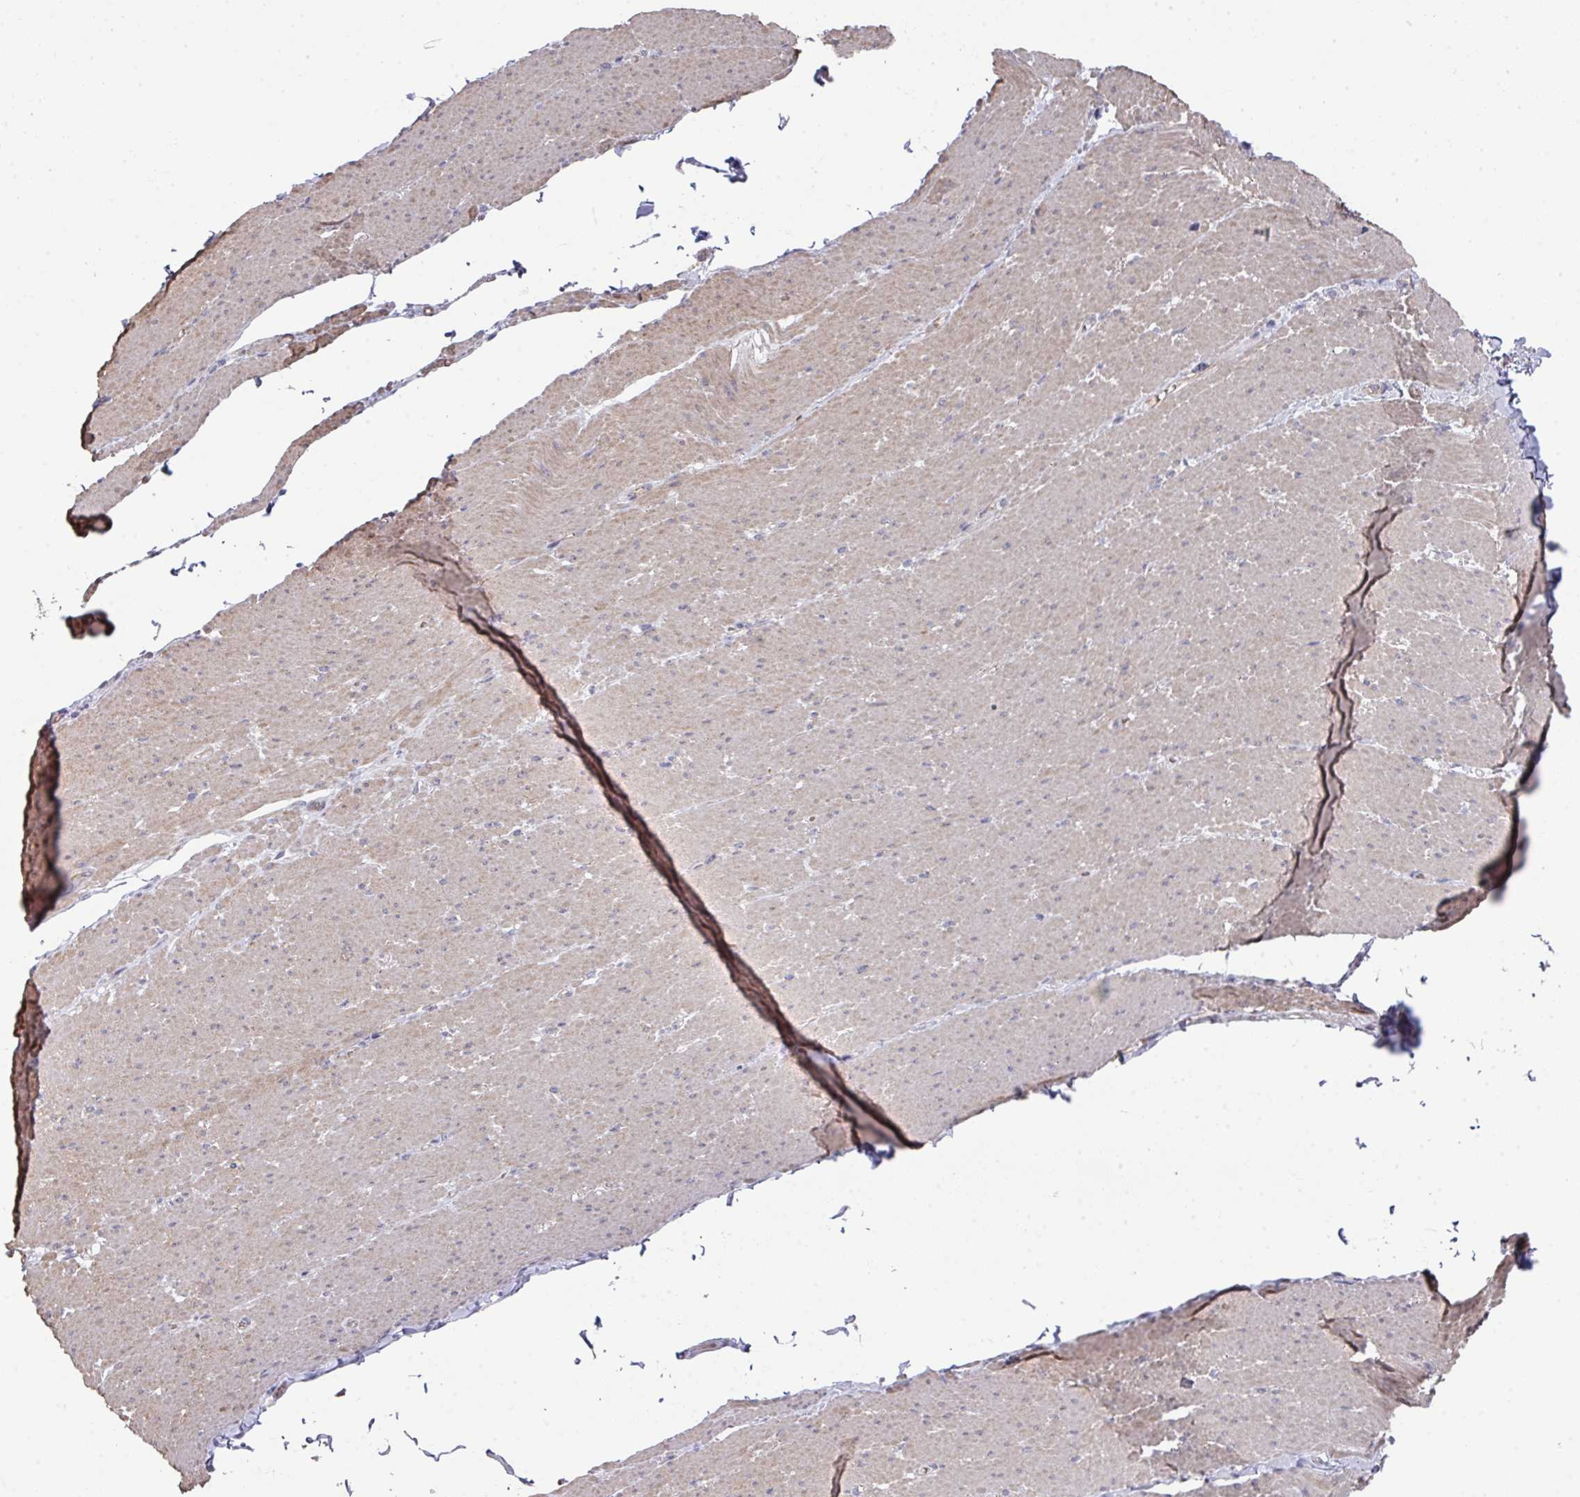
{"staining": {"intensity": "moderate", "quantity": "25%-75%", "location": "cytoplasmic/membranous"}, "tissue": "smooth muscle", "cell_type": "Smooth muscle cells", "image_type": "normal", "snomed": [{"axis": "morphology", "description": "Normal tissue, NOS"}, {"axis": "topography", "description": "Smooth muscle"}, {"axis": "topography", "description": "Rectum"}], "caption": "The micrograph exhibits a brown stain indicating the presence of a protein in the cytoplasmic/membranous of smooth muscle cells in smooth muscle.", "gene": "PRR5", "patient": {"sex": "male", "age": 53}}